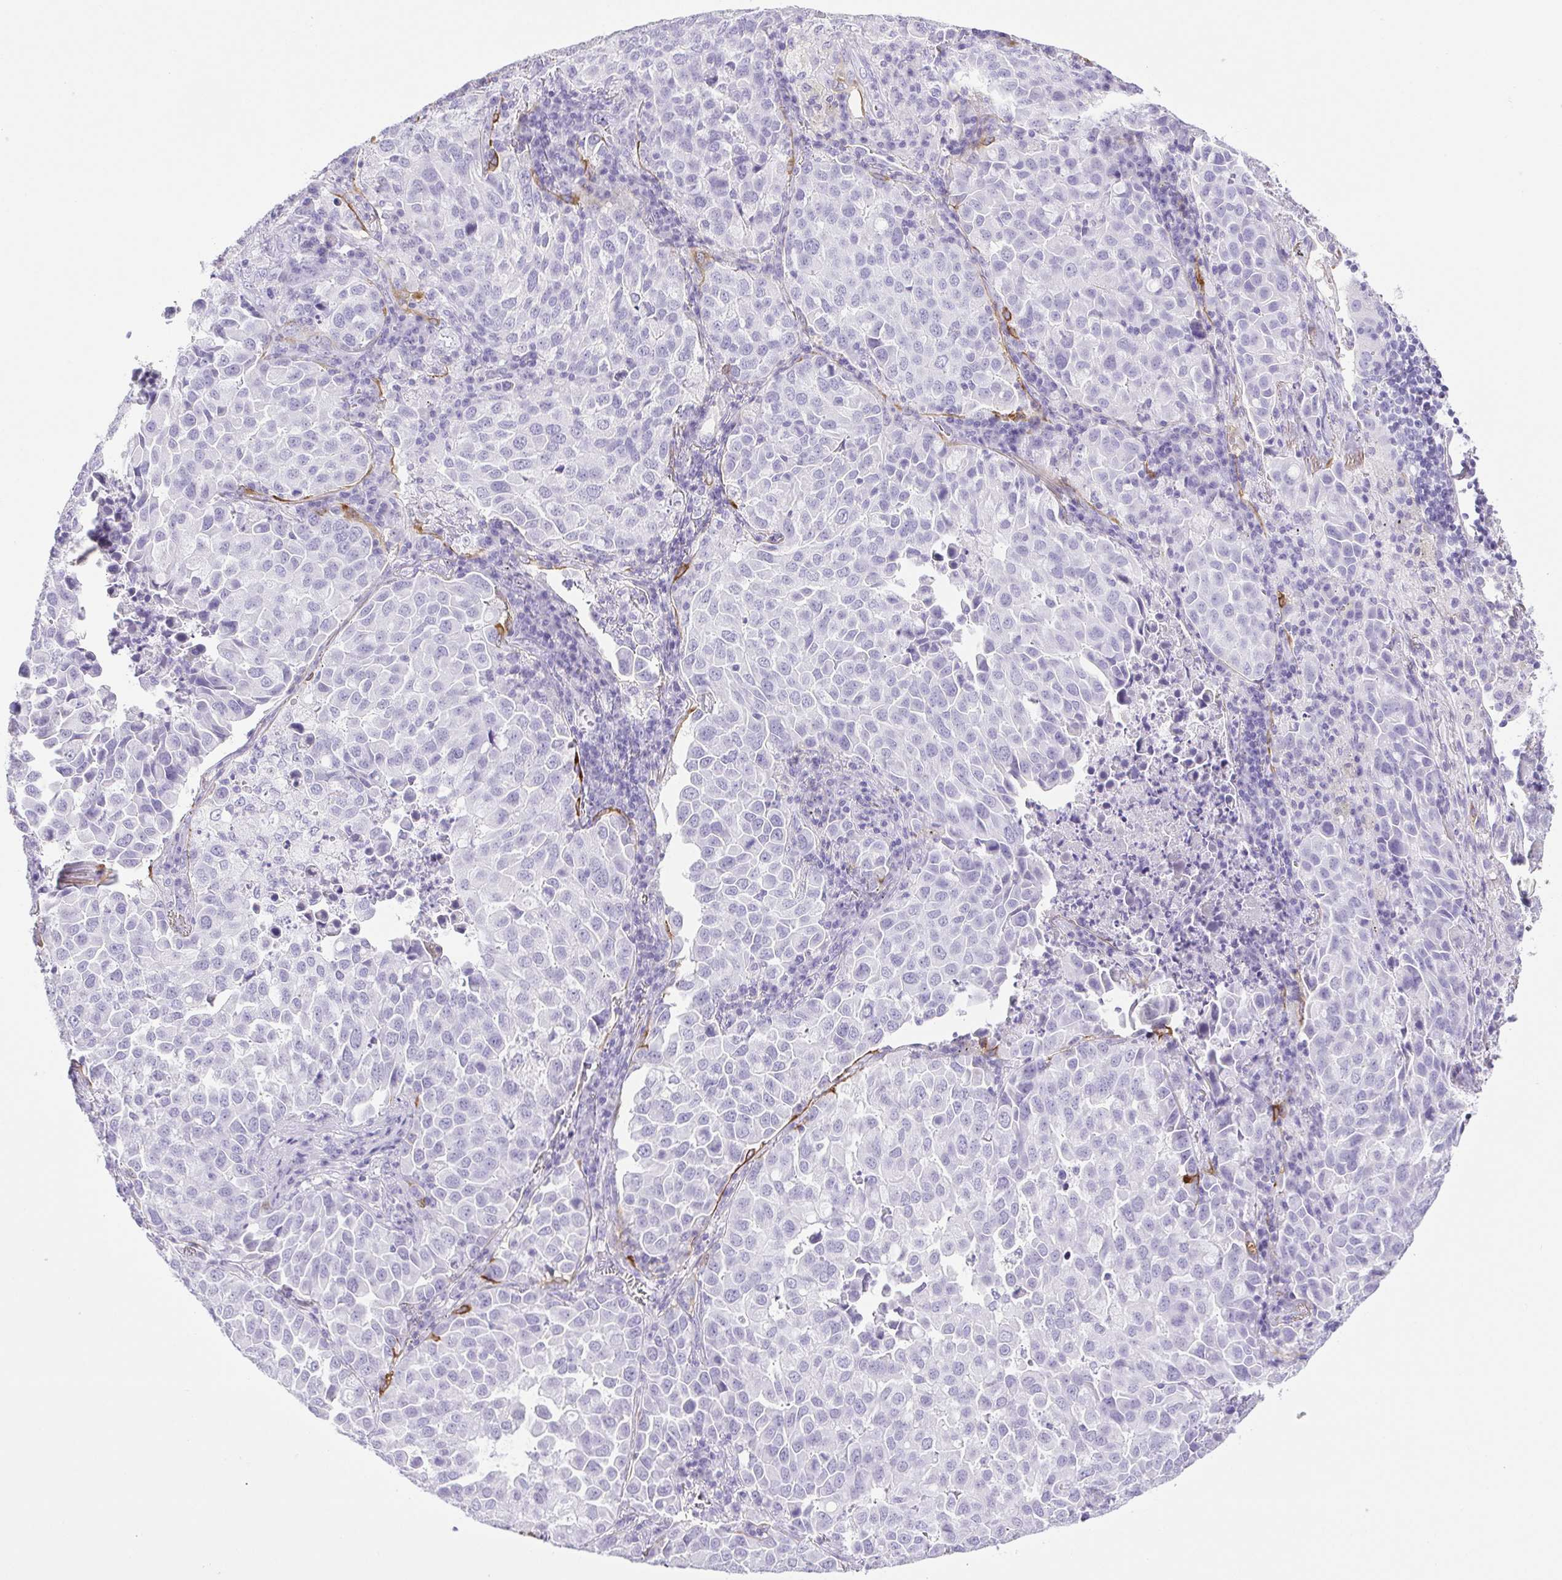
{"staining": {"intensity": "negative", "quantity": "none", "location": "none"}, "tissue": "lung cancer", "cell_type": "Tumor cells", "image_type": "cancer", "snomed": [{"axis": "morphology", "description": "Adenocarcinoma, NOS"}, {"axis": "morphology", "description": "Adenocarcinoma, metastatic, NOS"}, {"axis": "topography", "description": "Lymph node"}, {"axis": "topography", "description": "Lung"}], "caption": "Histopathology image shows no significant protein expression in tumor cells of metastatic adenocarcinoma (lung).", "gene": "HLA-G", "patient": {"sex": "female", "age": 65}}